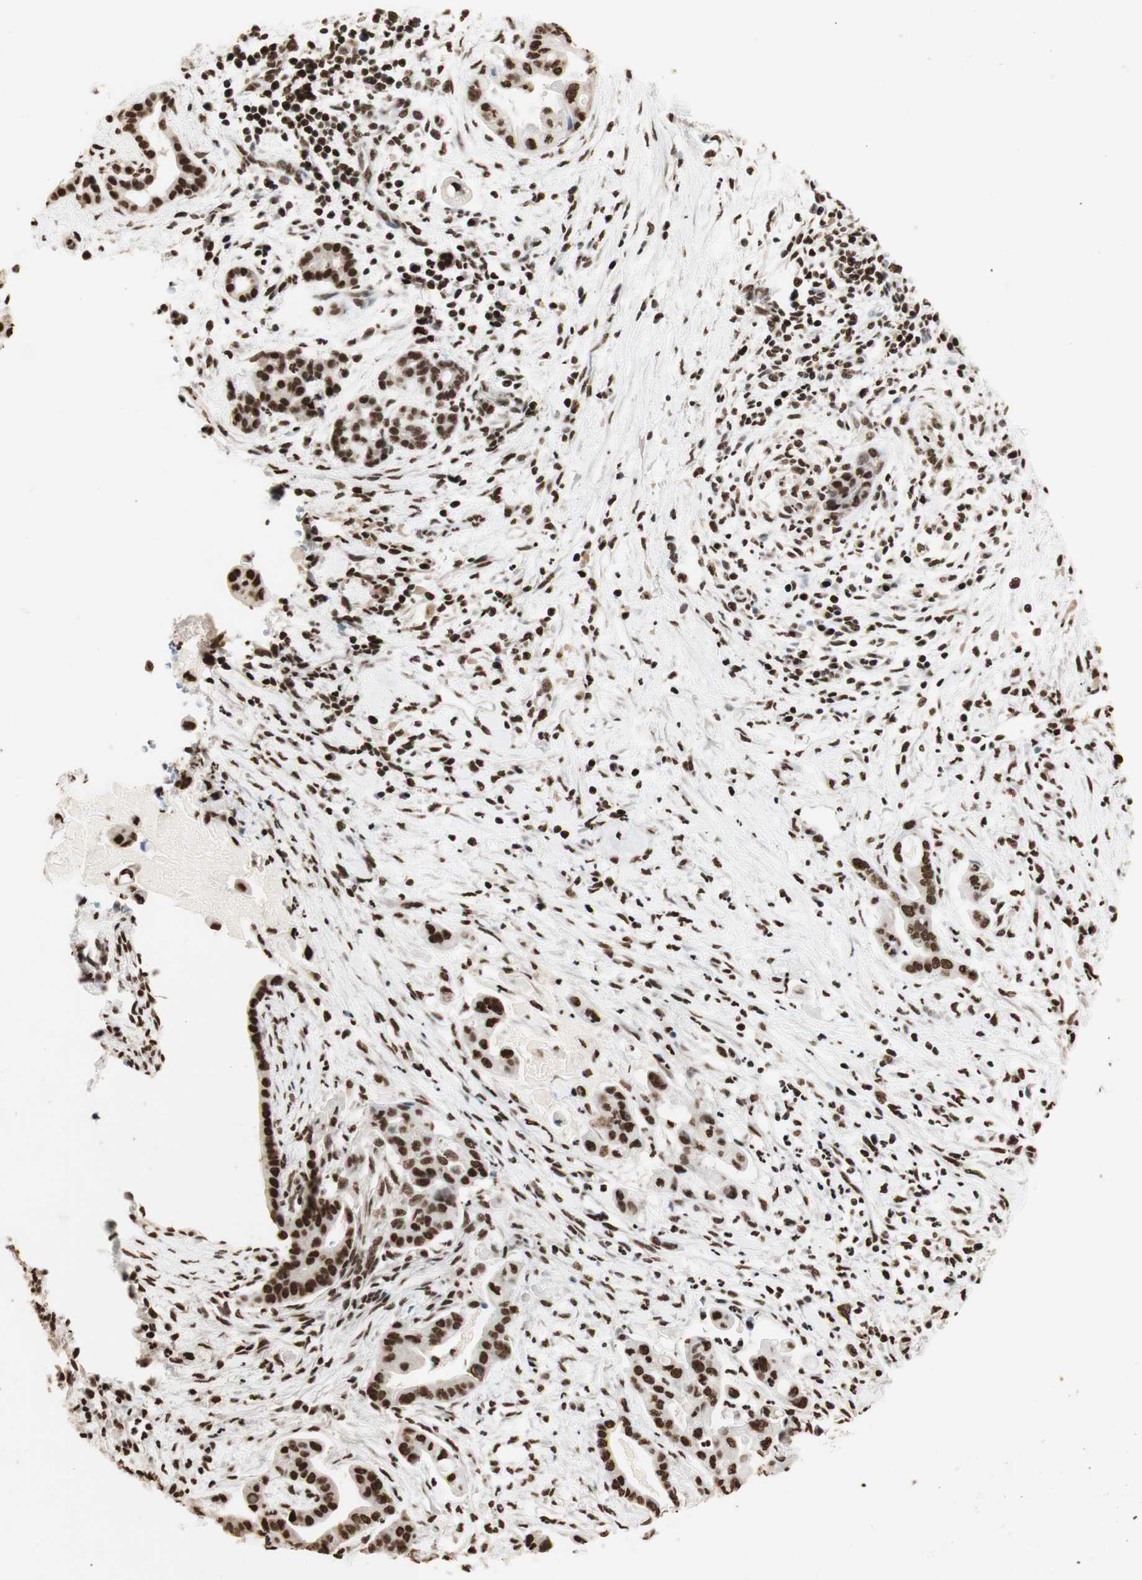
{"staining": {"intensity": "strong", "quantity": ">75%", "location": "nuclear"}, "tissue": "pancreatic cancer", "cell_type": "Tumor cells", "image_type": "cancer", "snomed": [{"axis": "morphology", "description": "Adenocarcinoma, NOS"}, {"axis": "topography", "description": "Pancreas"}], "caption": "A brown stain labels strong nuclear staining of a protein in adenocarcinoma (pancreatic) tumor cells. Immunohistochemistry (ihc) stains the protein in brown and the nuclei are stained blue.", "gene": "HNRNPA2B1", "patient": {"sex": "female", "age": 75}}